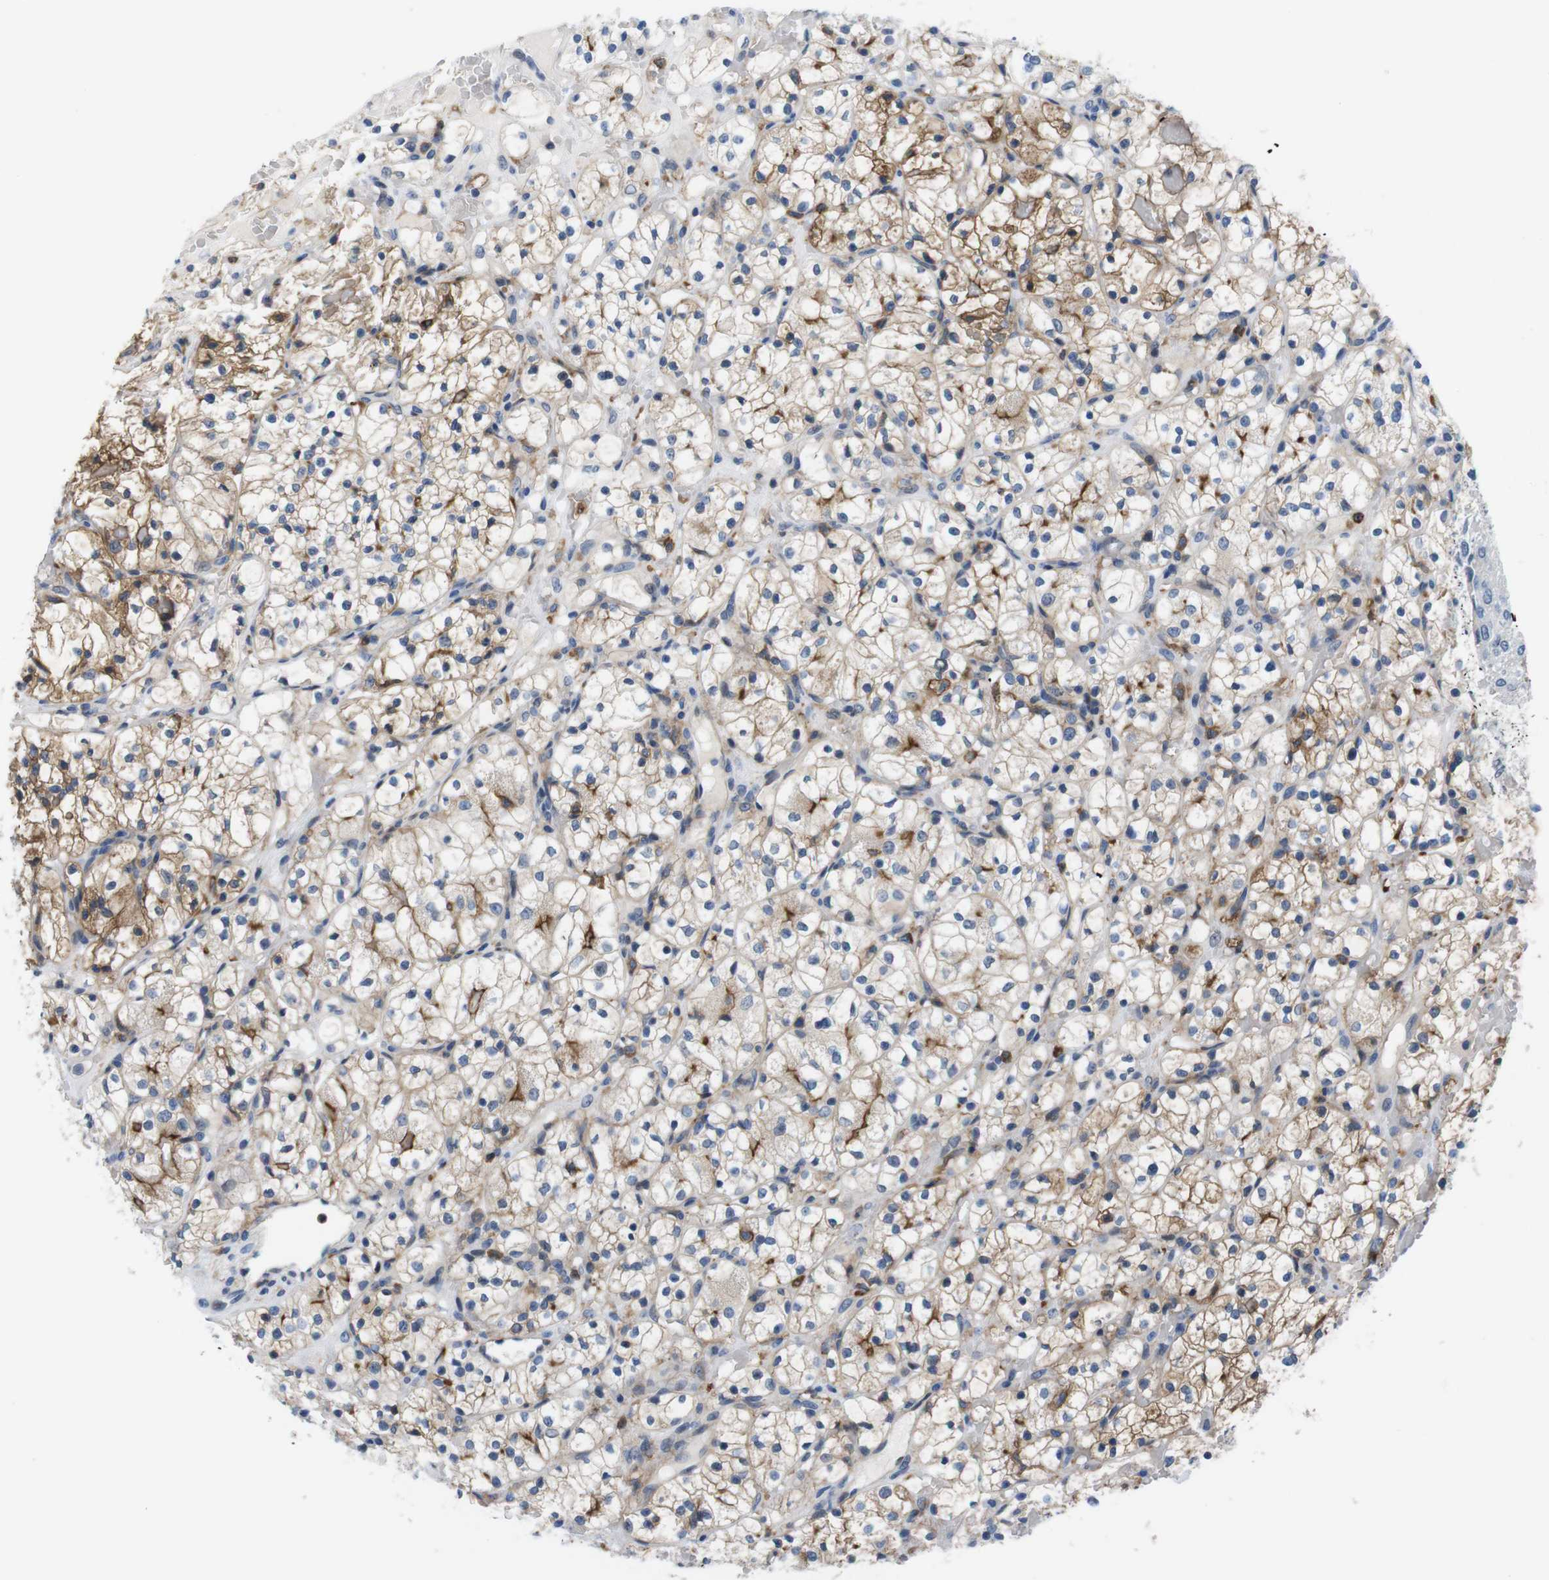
{"staining": {"intensity": "moderate", "quantity": "25%-75%", "location": "cytoplasmic/membranous"}, "tissue": "renal cancer", "cell_type": "Tumor cells", "image_type": "cancer", "snomed": [{"axis": "morphology", "description": "Adenocarcinoma, NOS"}, {"axis": "topography", "description": "Kidney"}], "caption": "Renal cancer (adenocarcinoma) stained with a brown dye reveals moderate cytoplasmic/membranous positive positivity in approximately 25%-75% of tumor cells.", "gene": "CD300C", "patient": {"sex": "female", "age": 60}}